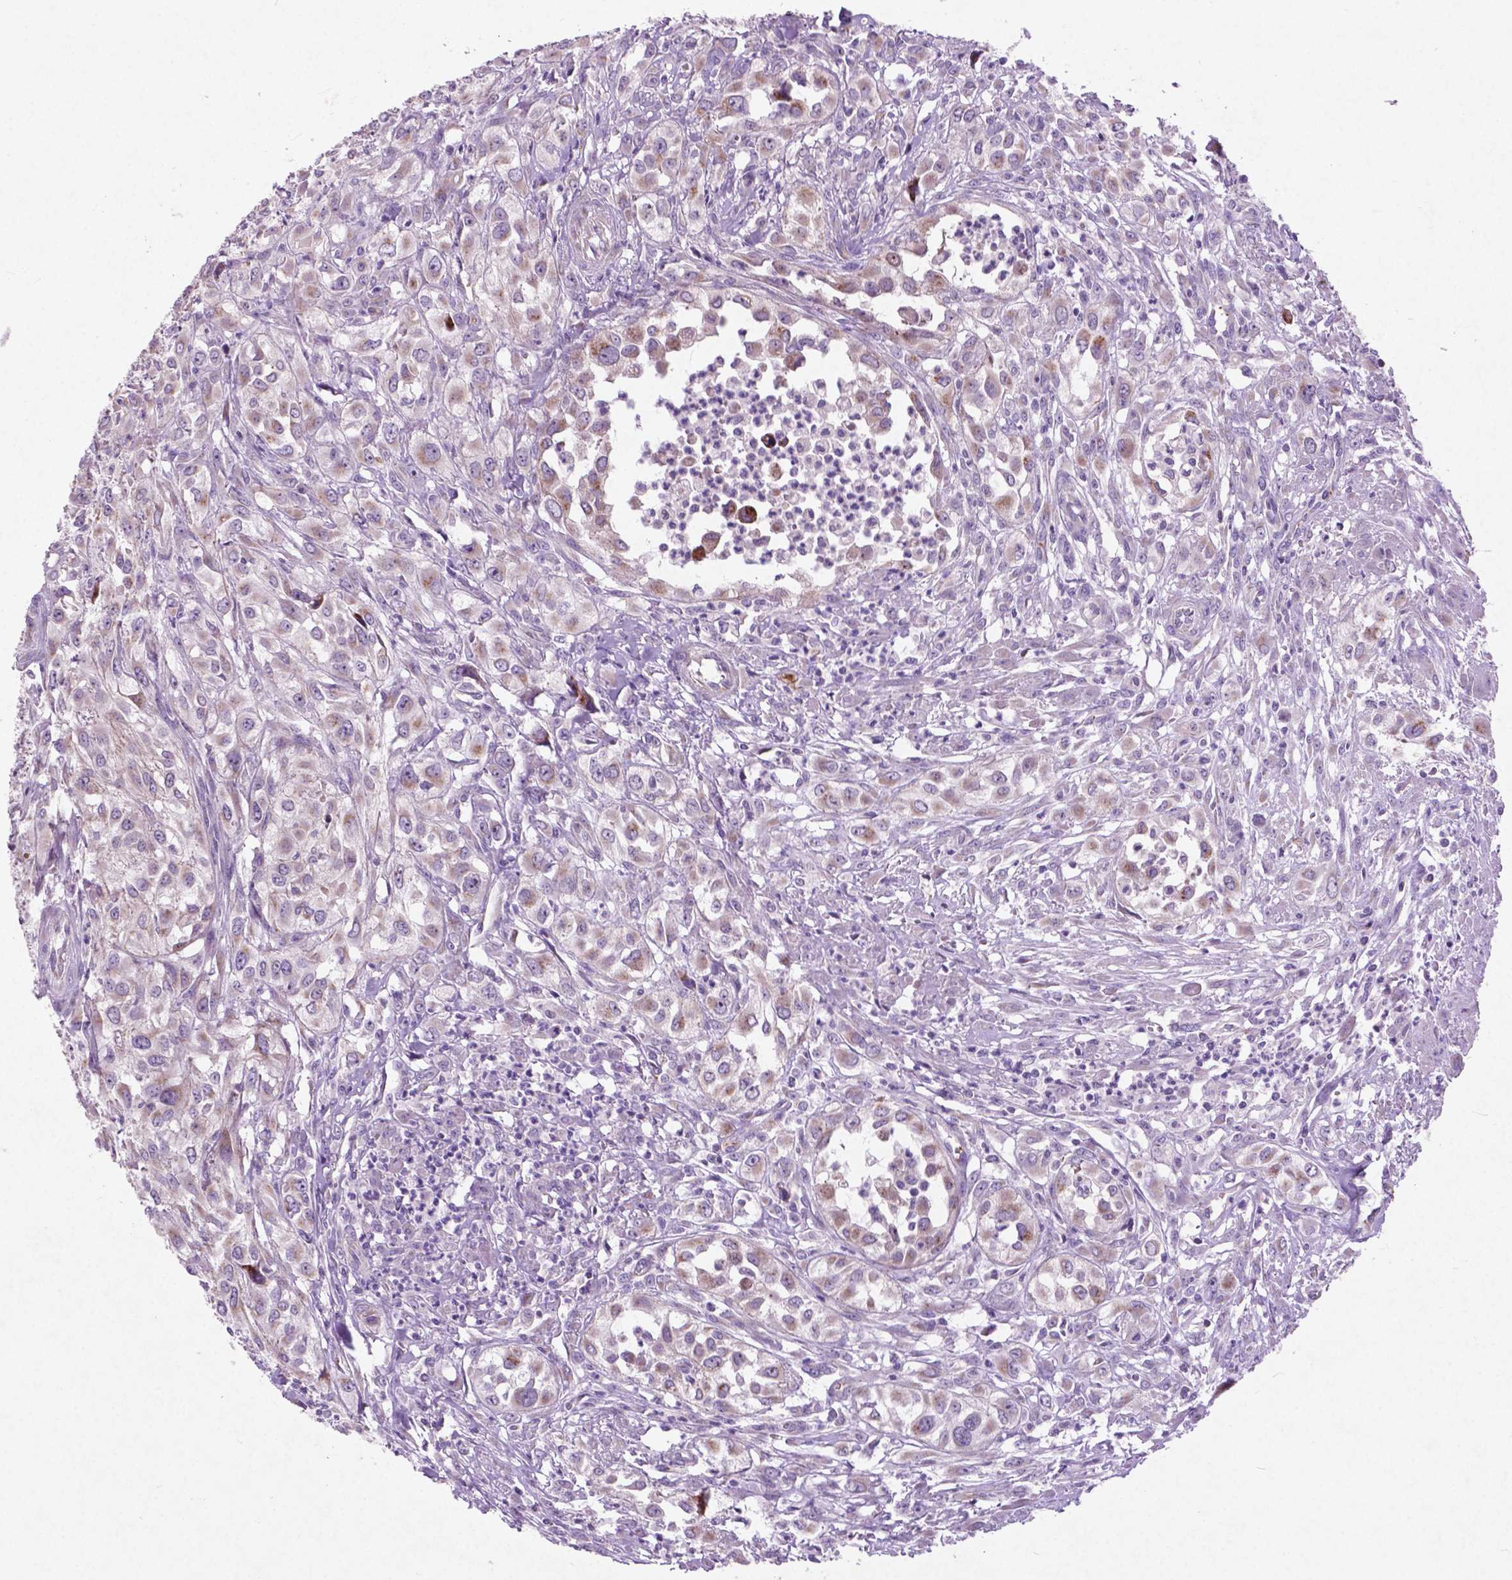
{"staining": {"intensity": "weak", "quantity": "25%-75%", "location": "cytoplasmic/membranous"}, "tissue": "urothelial cancer", "cell_type": "Tumor cells", "image_type": "cancer", "snomed": [{"axis": "morphology", "description": "Urothelial carcinoma, High grade"}, {"axis": "topography", "description": "Urinary bladder"}], "caption": "IHC image of human urothelial carcinoma (high-grade) stained for a protein (brown), which exhibits low levels of weak cytoplasmic/membranous positivity in approximately 25%-75% of tumor cells.", "gene": "ATG4D", "patient": {"sex": "male", "age": 67}}